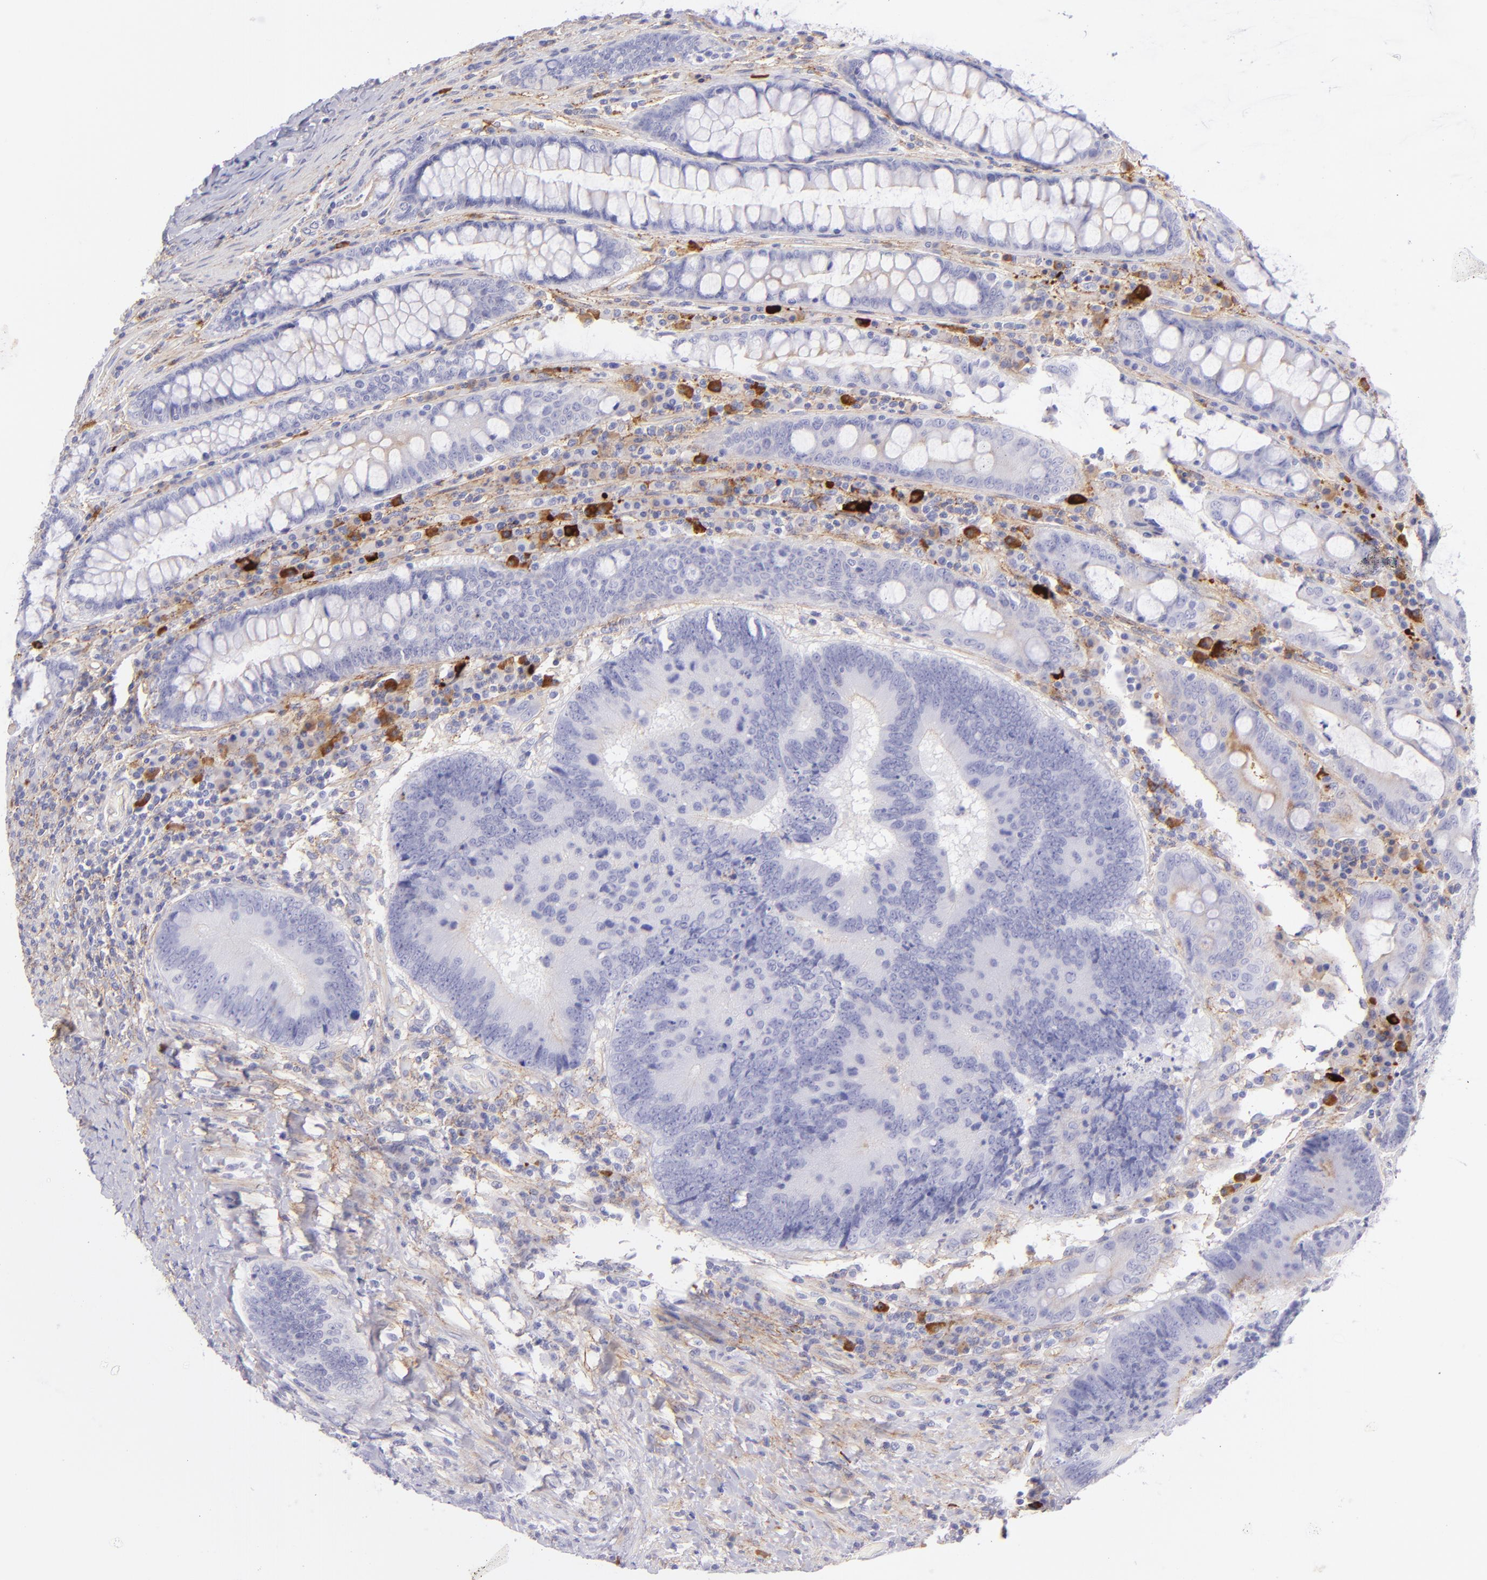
{"staining": {"intensity": "negative", "quantity": "none", "location": "none"}, "tissue": "colorectal cancer", "cell_type": "Tumor cells", "image_type": "cancer", "snomed": [{"axis": "morphology", "description": "Normal tissue, NOS"}, {"axis": "morphology", "description": "Adenocarcinoma, NOS"}, {"axis": "topography", "description": "Colon"}], "caption": "This is an immunohistochemistry micrograph of human colorectal cancer. There is no positivity in tumor cells.", "gene": "CD81", "patient": {"sex": "female", "age": 78}}